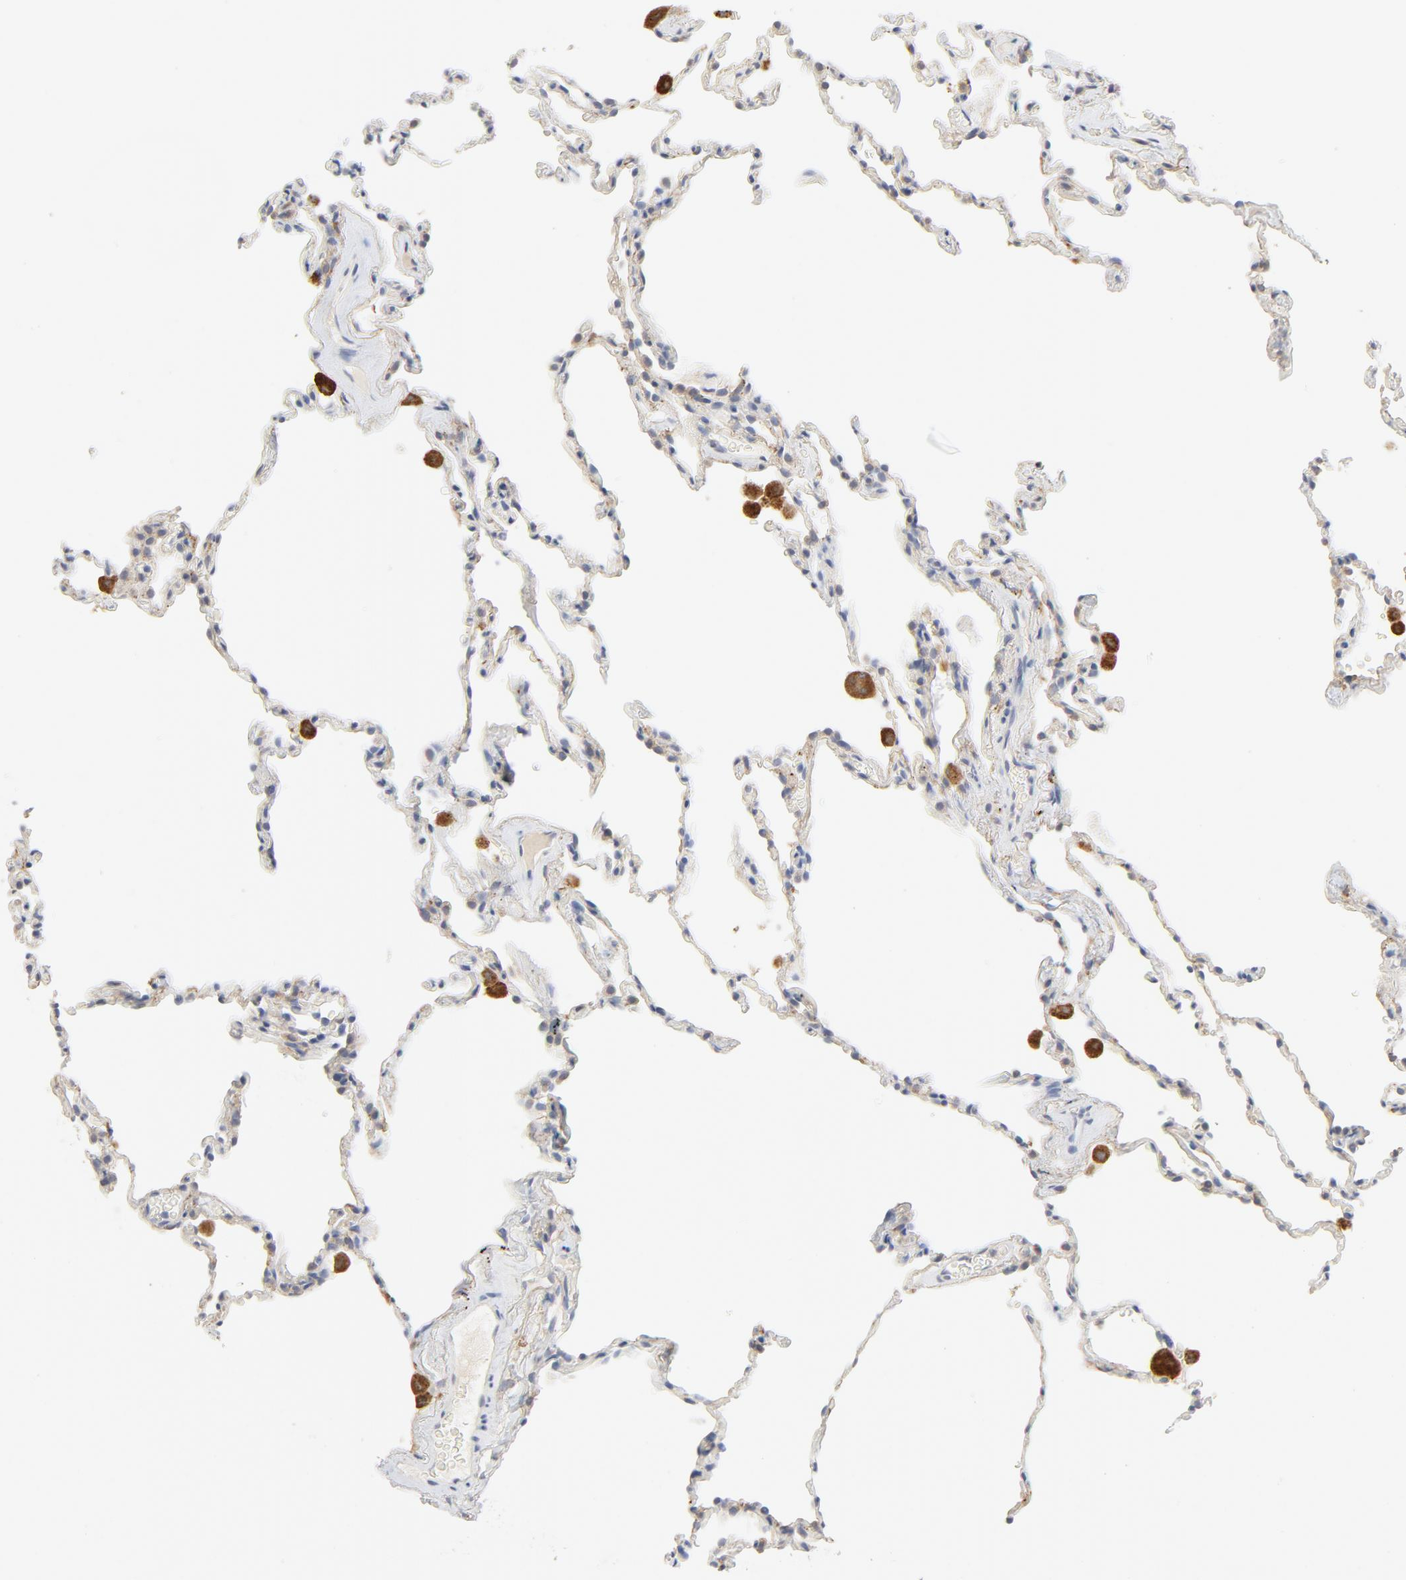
{"staining": {"intensity": "weak", "quantity": "<25%", "location": "cytoplasmic/membranous"}, "tissue": "lung", "cell_type": "Alveolar cells", "image_type": "normal", "snomed": [{"axis": "morphology", "description": "Normal tissue, NOS"}, {"axis": "morphology", "description": "Soft tissue tumor metastatic"}, {"axis": "topography", "description": "Lung"}], "caption": "A high-resolution image shows IHC staining of benign lung, which shows no significant positivity in alveolar cells.", "gene": "MAGEB17", "patient": {"sex": "male", "age": 59}}